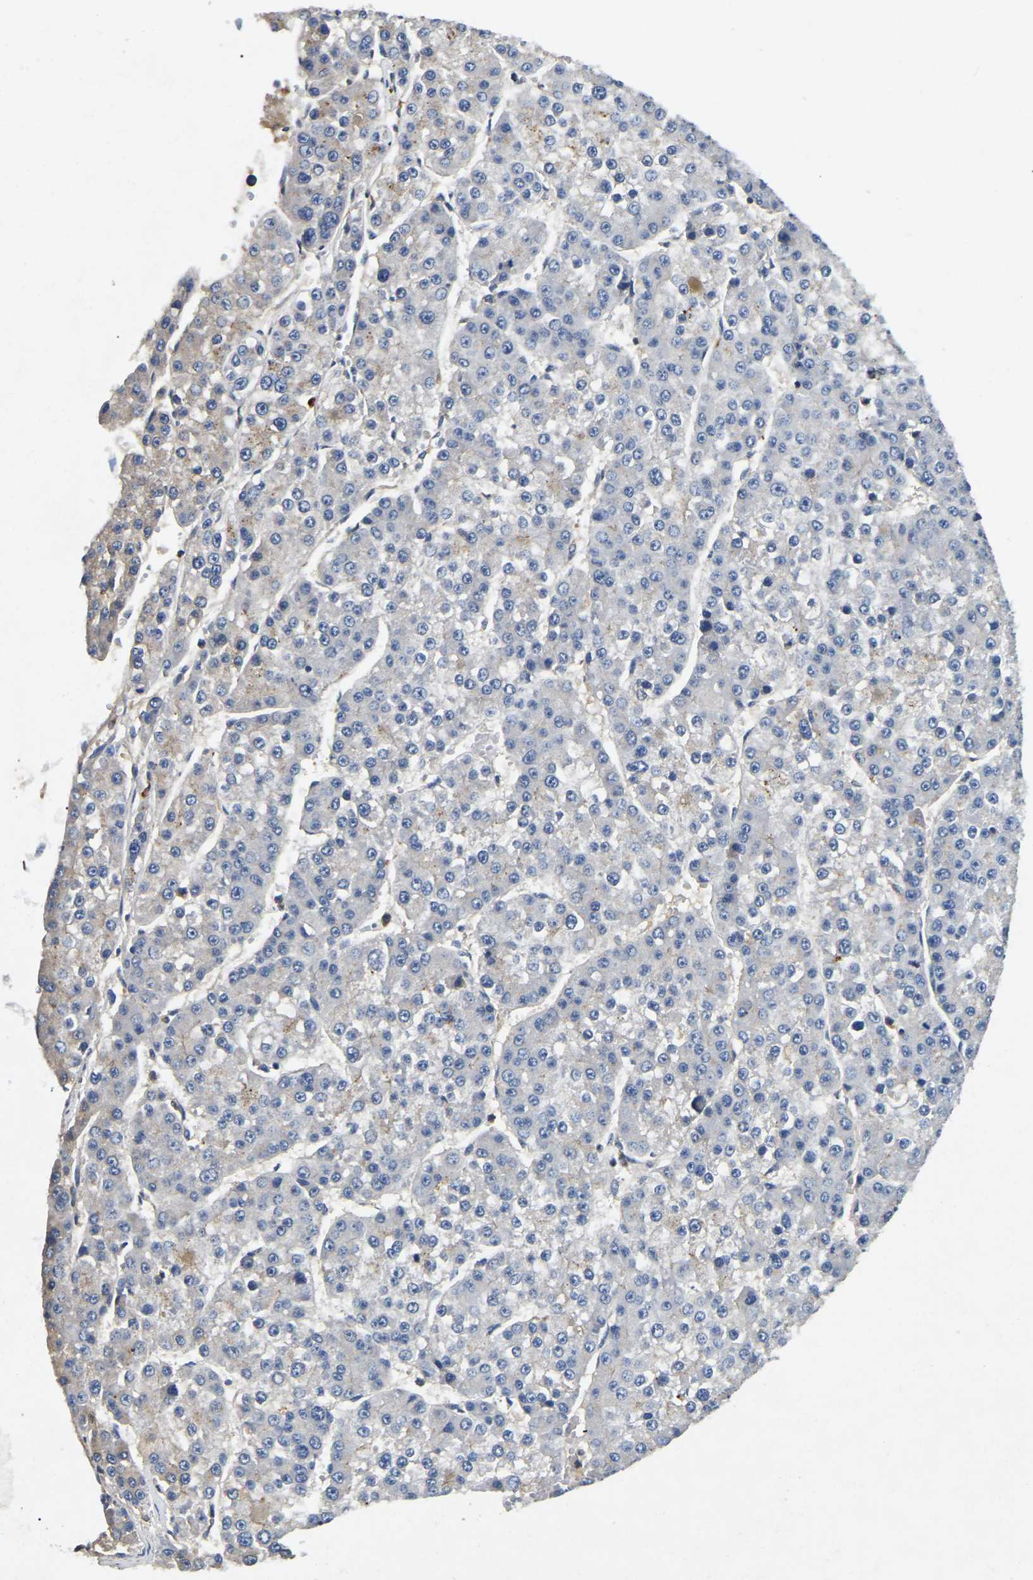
{"staining": {"intensity": "weak", "quantity": "<25%", "location": "cytoplasmic/membranous"}, "tissue": "liver cancer", "cell_type": "Tumor cells", "image_type": "cancer", "snomed": [{"axis": "morphology", "description": "Carcinoma, Hepatocellular, NOS"}, {"axis": "topography", "description": "Liver"}], "caption": "Micrograph shows no significant protein staining in tumor cells of hepatocellular carcinoma (liver). (Stains: DAB (3,3'-diaminobenzidine) immunohistochemistry with hematoxylin counter stain, Microscopy: brightfield microscopy at high magnification).", "gene": "SMPD2", "patient": {"sex": "female", "age": 73}}